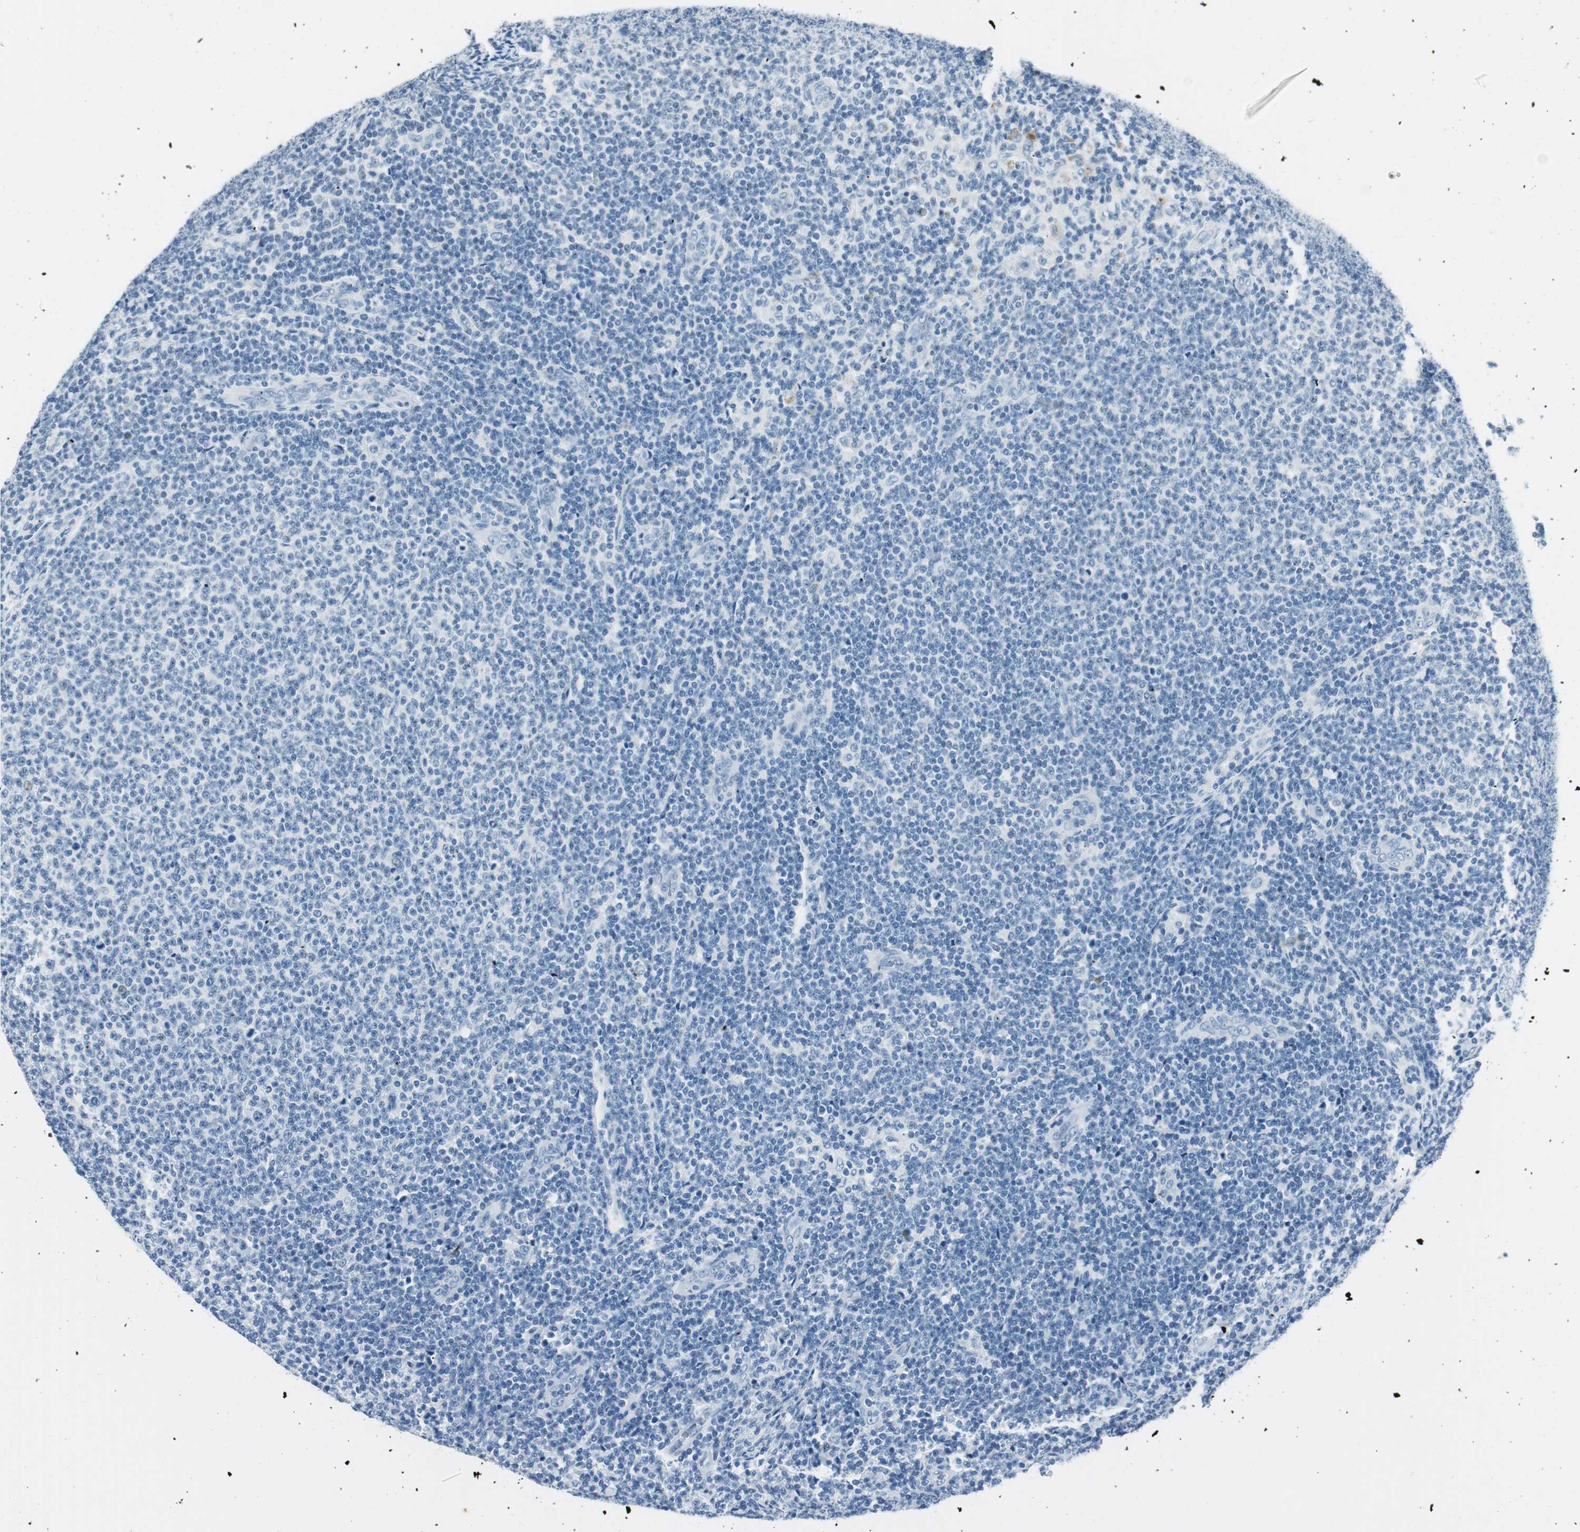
{"staining": {"intensity": "negative", "quantity": "none", "location": "none"}, "tissue": "lymphoma", "cell_type": "Tumor cells", "image_type": "cancer", "snomed": [{"axis": "morphology", "description": "Malignant lymphoma, non-Hodgkin's type, Low grade"}, {"axis": "topography", "description": "Lymph node"}], "caption": "Lymphoma was stained to show a protein in brown. There is no significant staining in tumor cells. Nuclei are stained in blue.", "gene": "HOXB13", "patient": {"sex": "male", "age": 66}}